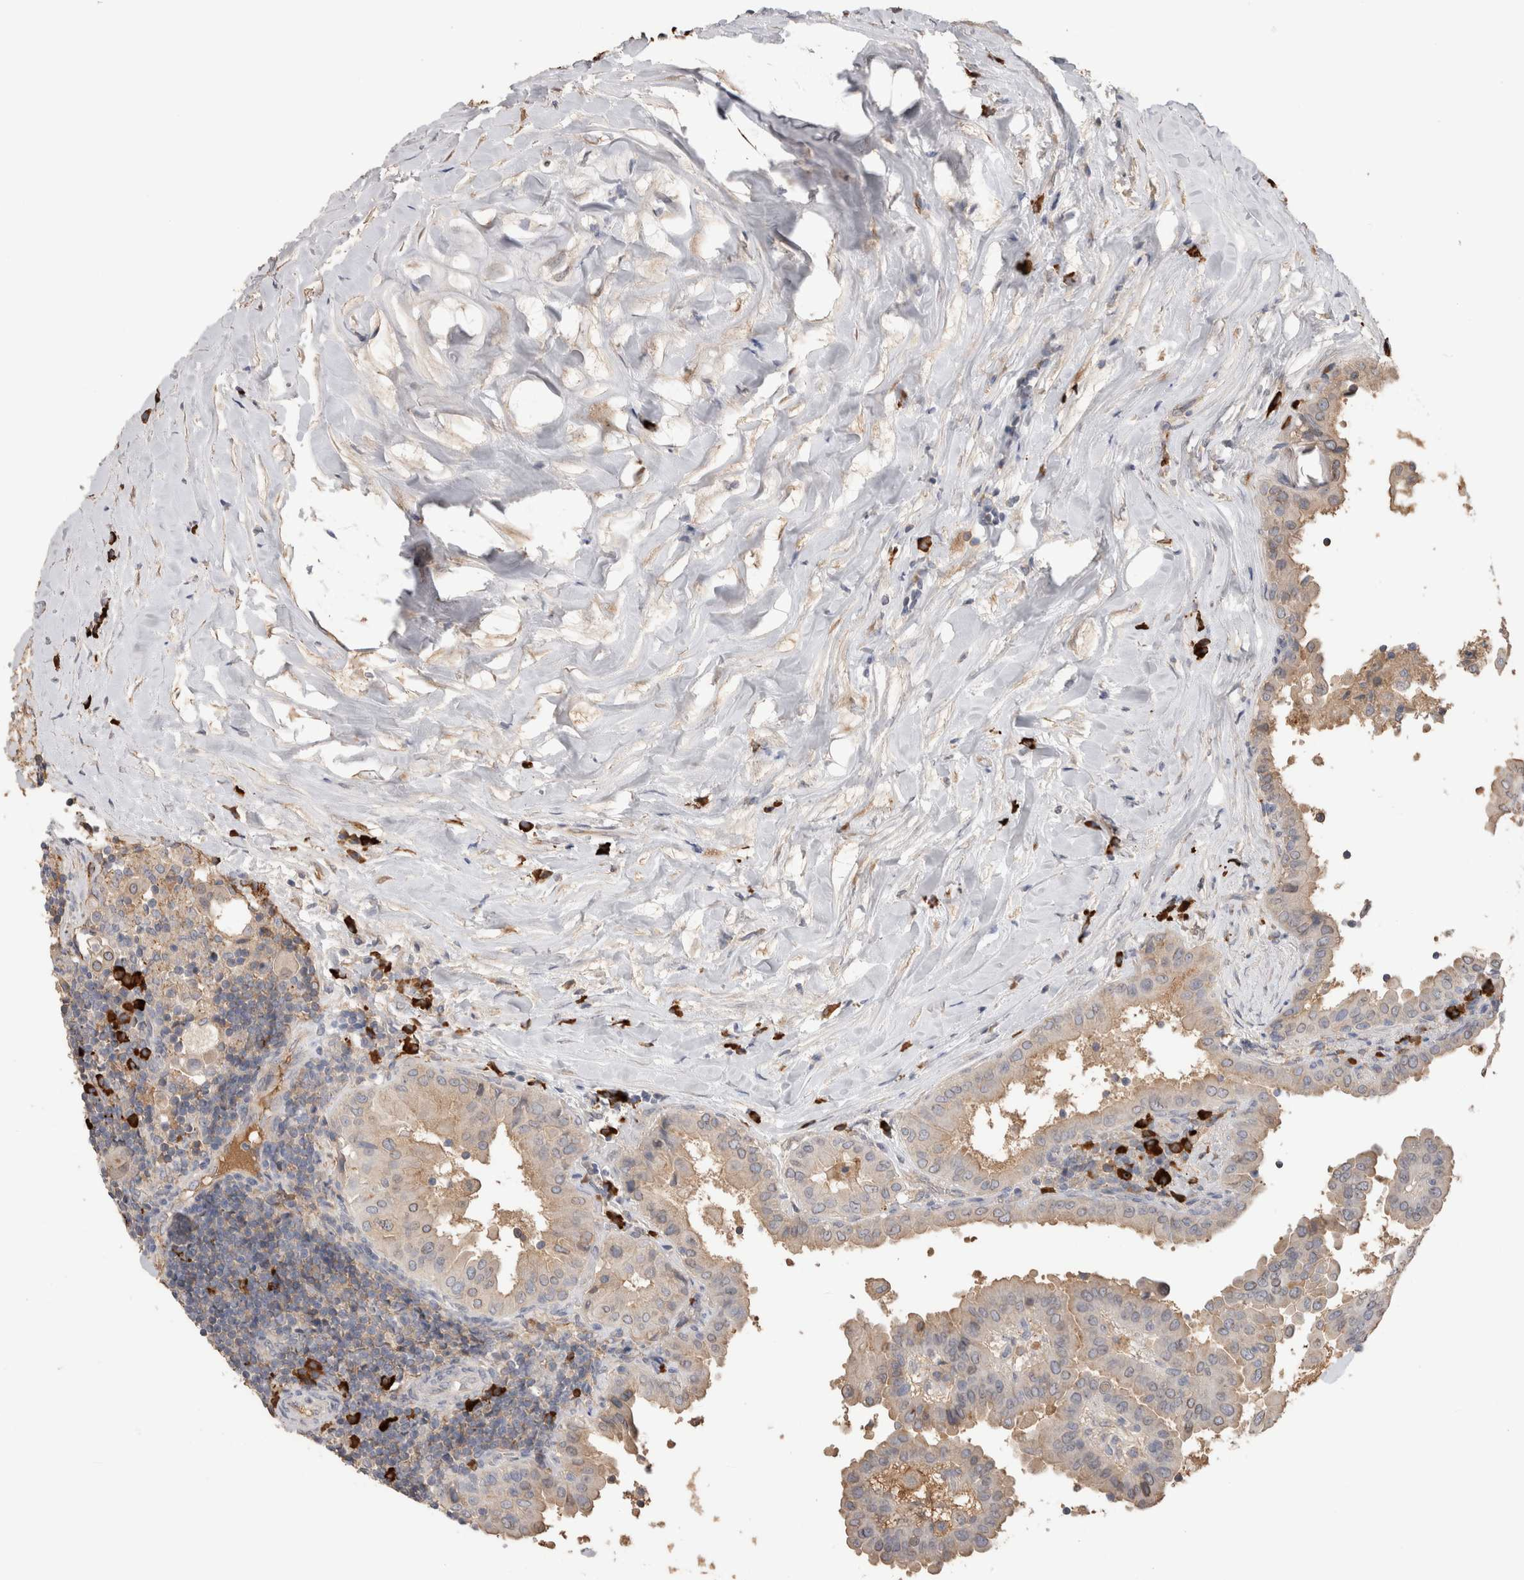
{"staining": {"intensity": "weak", "quantity": "<25%", "location": "cytoplasmic/membranous"}, "tissue": "thyroid cancer", "cell_type": "Tumor cells", "image_type": "cancer", "snomed": [{"axis": "morphology", "description": "Papillary adenocarcinoma, NOS"}, {"axis": "topography", "description": "Thyroid gland"}], "caption": "DAB immunohistochemical staining of papillary adenocarcinoma (thyroid) reveals no significant positivity in tumor cells.", "gene": "PPP3CC", "patient": {"sex": "male", "age": 33}}